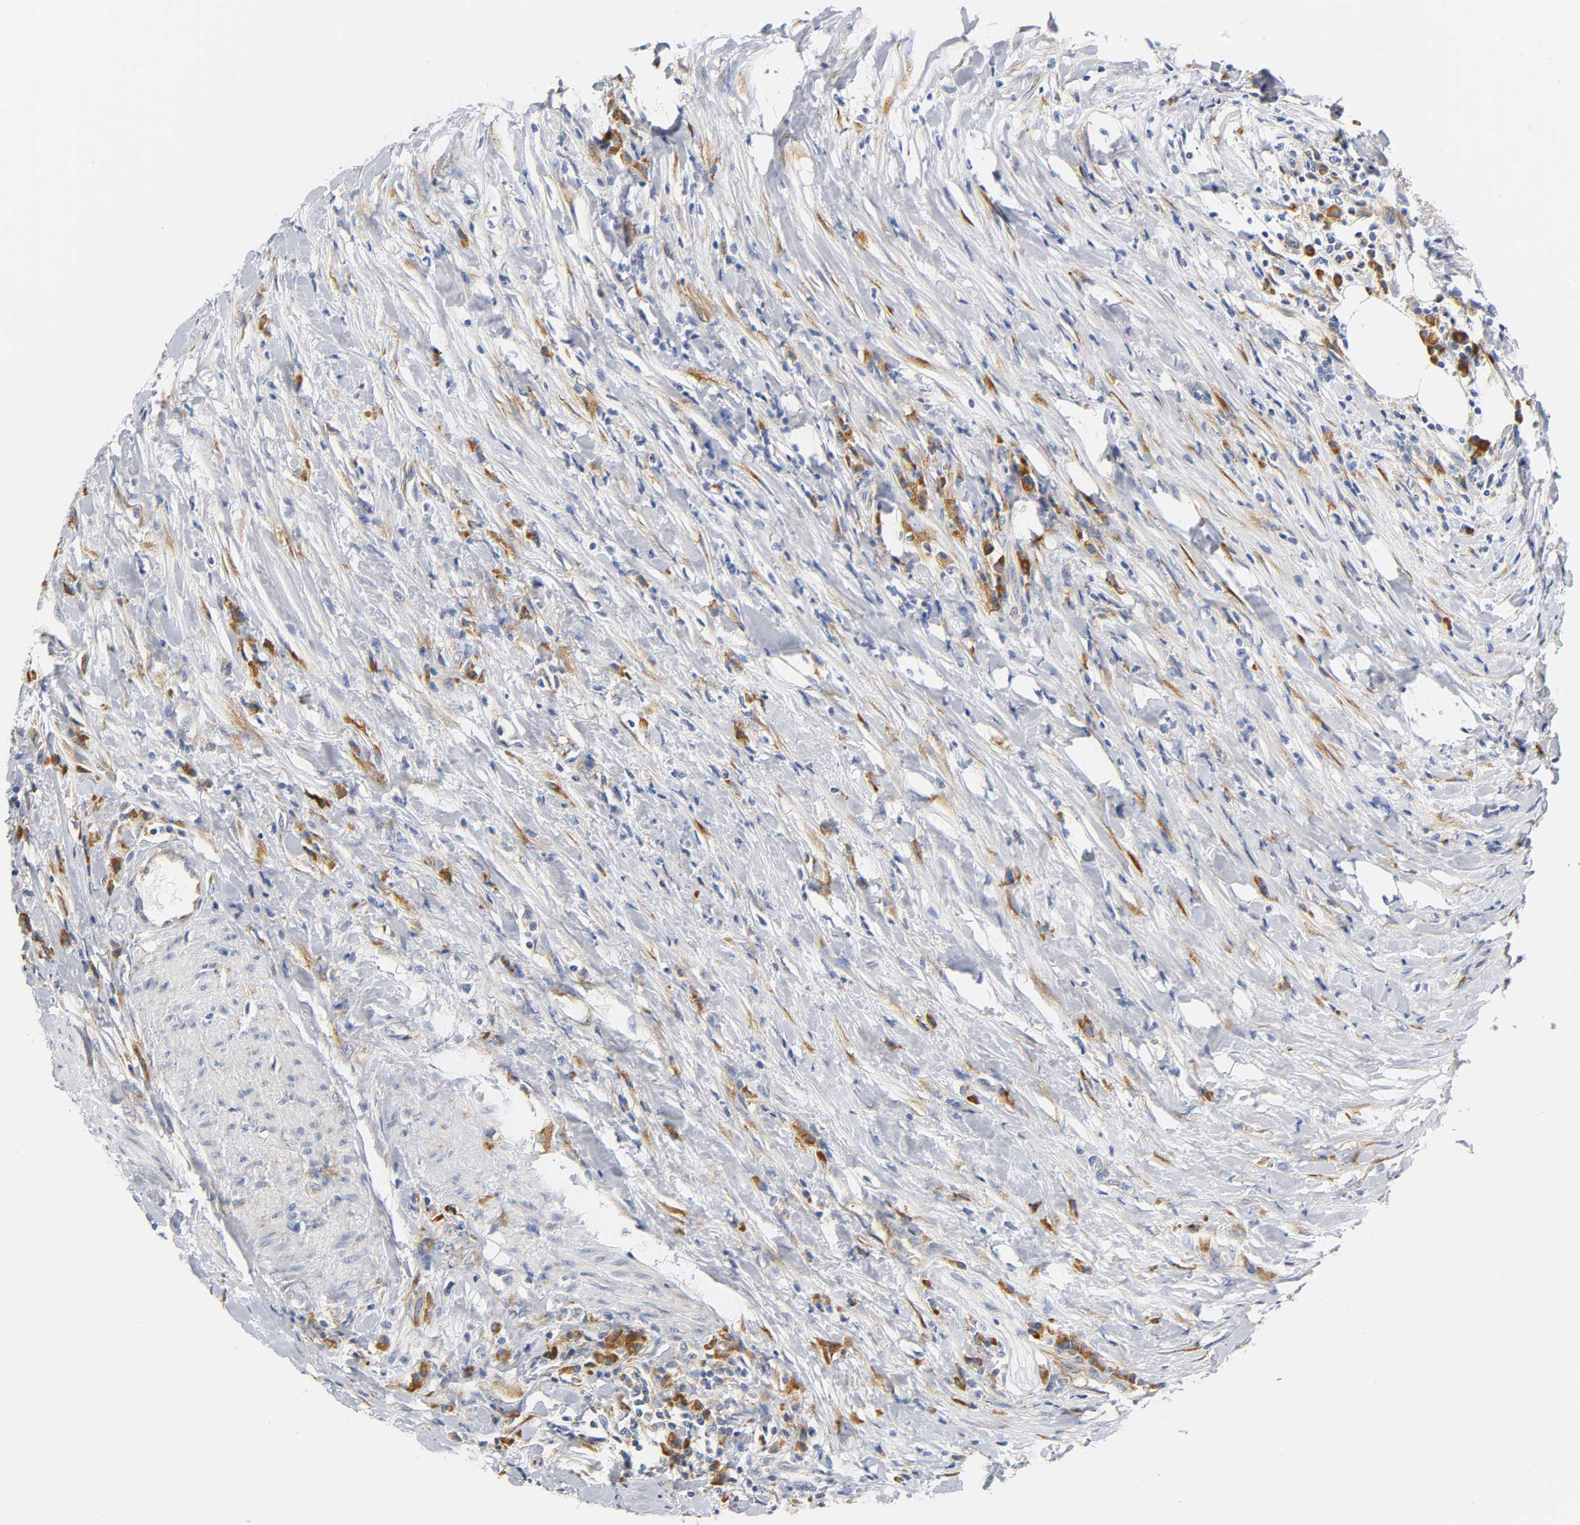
{"staining": {"intensity": "moderate", "quantity": ">75%", "location": "cytoplasmic/membranous"}, "tissue": "urothelial cancer", "cell_type": "Tumor cells", "image_type": "cancer", "snomed": [{"axis": "morphology", "description": "Urothelial carcinoma, High grade"}, {"axis": "topography", "description": "Urinary bladder"}], "caption": "Approximately >75% of tumor cells in urothelial cancer exhibit moderate cytoplasmic/membranous protein staining as visualized by brown immunohistochemical staining.", "gene": "REL", "patient": {"sex": "male", "age": 61}}